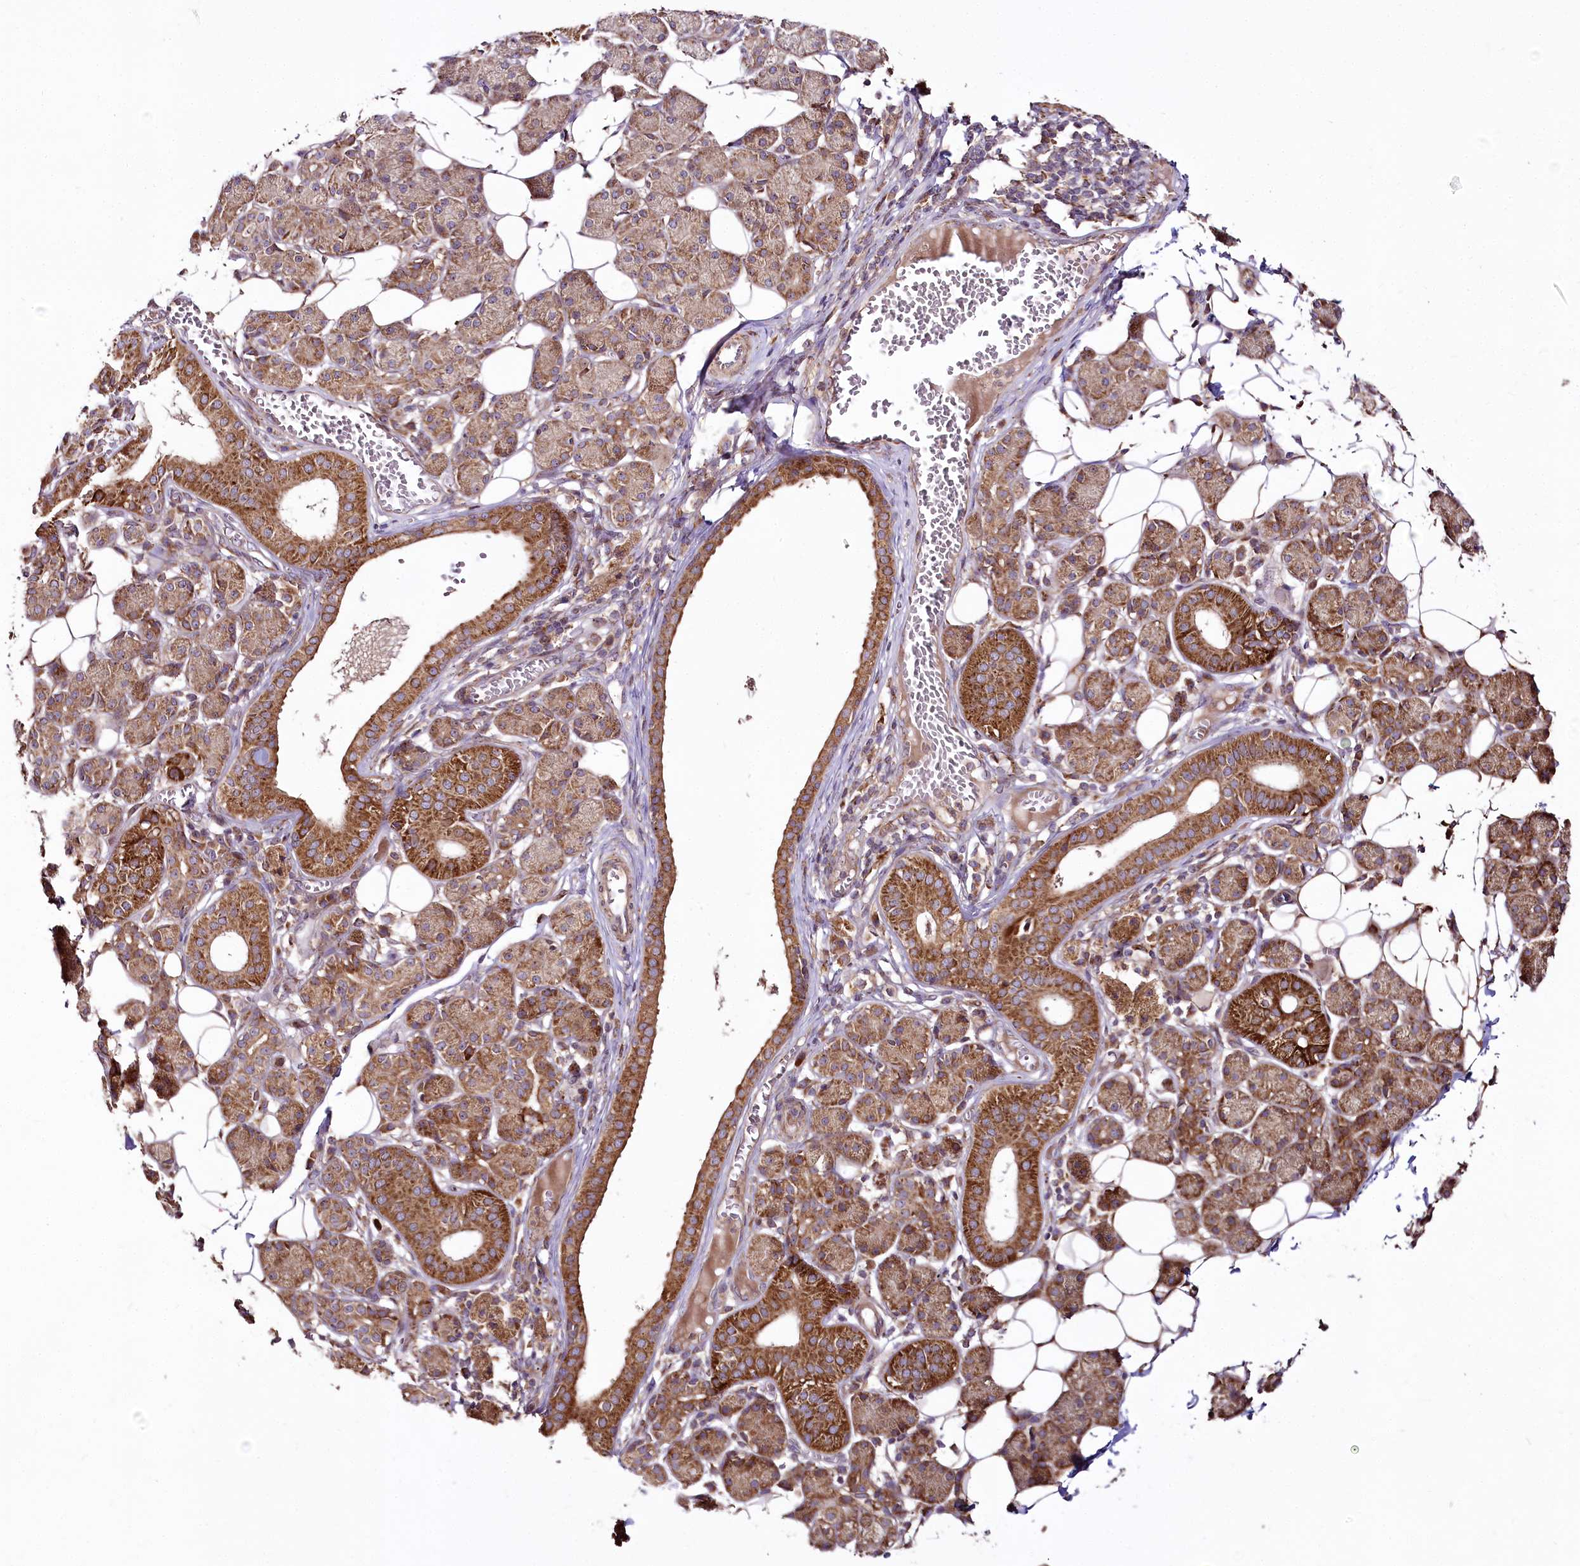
{"staining": {"intensity": "strong", "quantity": ">75%", "location": "cytoplasmic/membranous"}, "tissue": "salivary gland", "cell_type": "Glandular cells", "image_type": "normal", "snomed": [{"axis": "morphology", "description": "Normal tissue, NOS"}, {"axis": "topography", "description": "Salivary gland"}], "caption": "IHC staining of benign salivary gland, which exhibits high levels of strong cytoplasmic/membranous staining in about >75% of glandular cells indicating strong cytoplasmic/membranous protein expression. The staining was performed using DAB (3,3'-diaminobenzidine) (brown) for protein detection and nuclei were counterstained in hematoxylin (blue).", "gene": "RAB7A", "patient": {"sex": "female", "age": 33}}